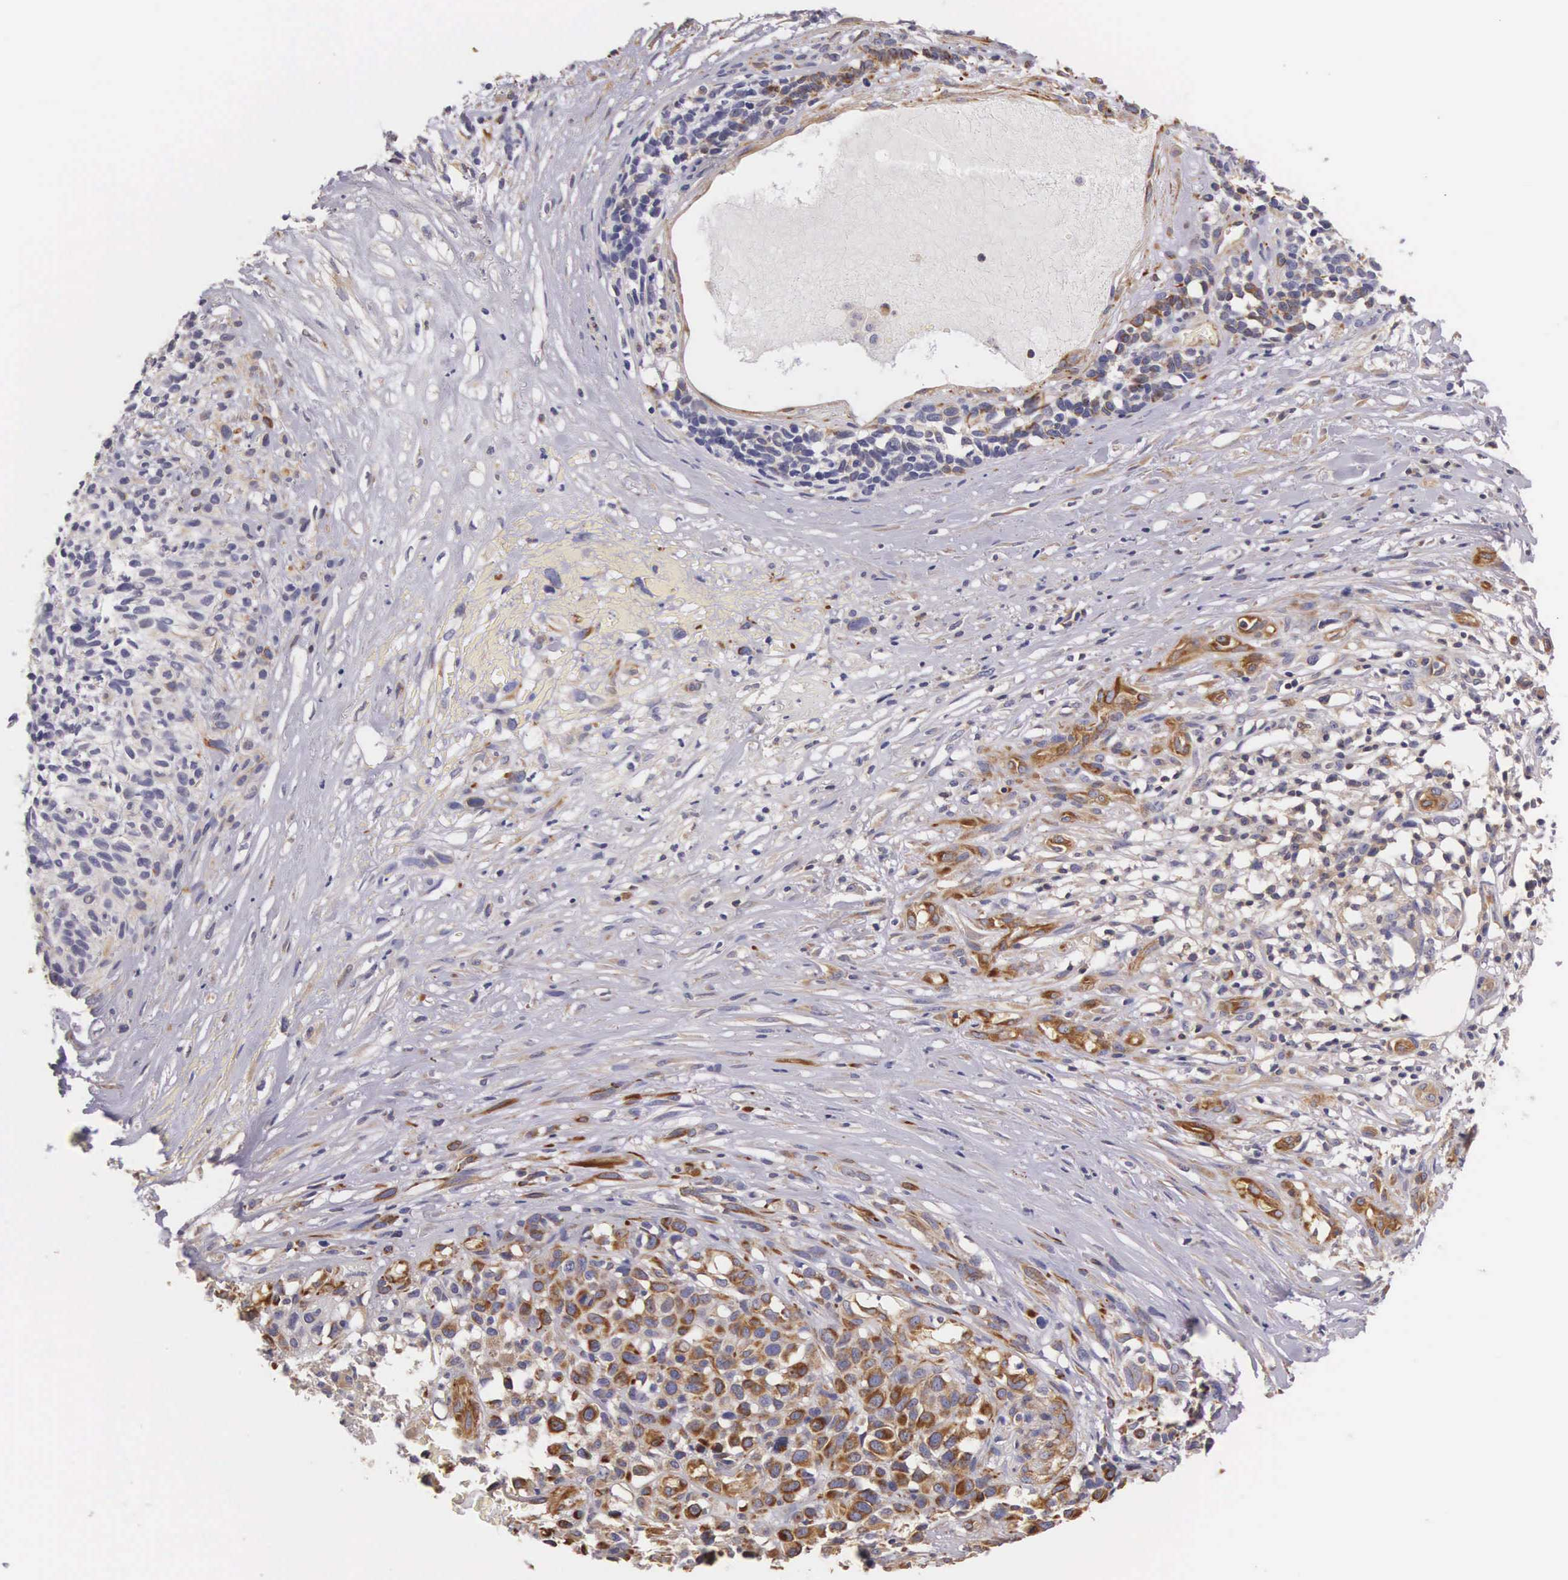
{"staining": {"intensity": "moderate", "quantity": "<25%", "location": "cytoplasmic/membranous"}, "tissue": "melanoma", "cell_type": "Tumor cells", "image_type": "cancer", "snomed": [{"axis": "morphology", "description": "Malignant melanoma, NOS"}, {"axis": "topography", "description": "Skin"}], "caption": "Malignant melanoma stained with a brown dye displays moderate cytoplasmic/membranous positive positivity in about <25% of tumor cells.", "gene": "OSBPL3", "patient": {"sex": "female", "age": 85}}